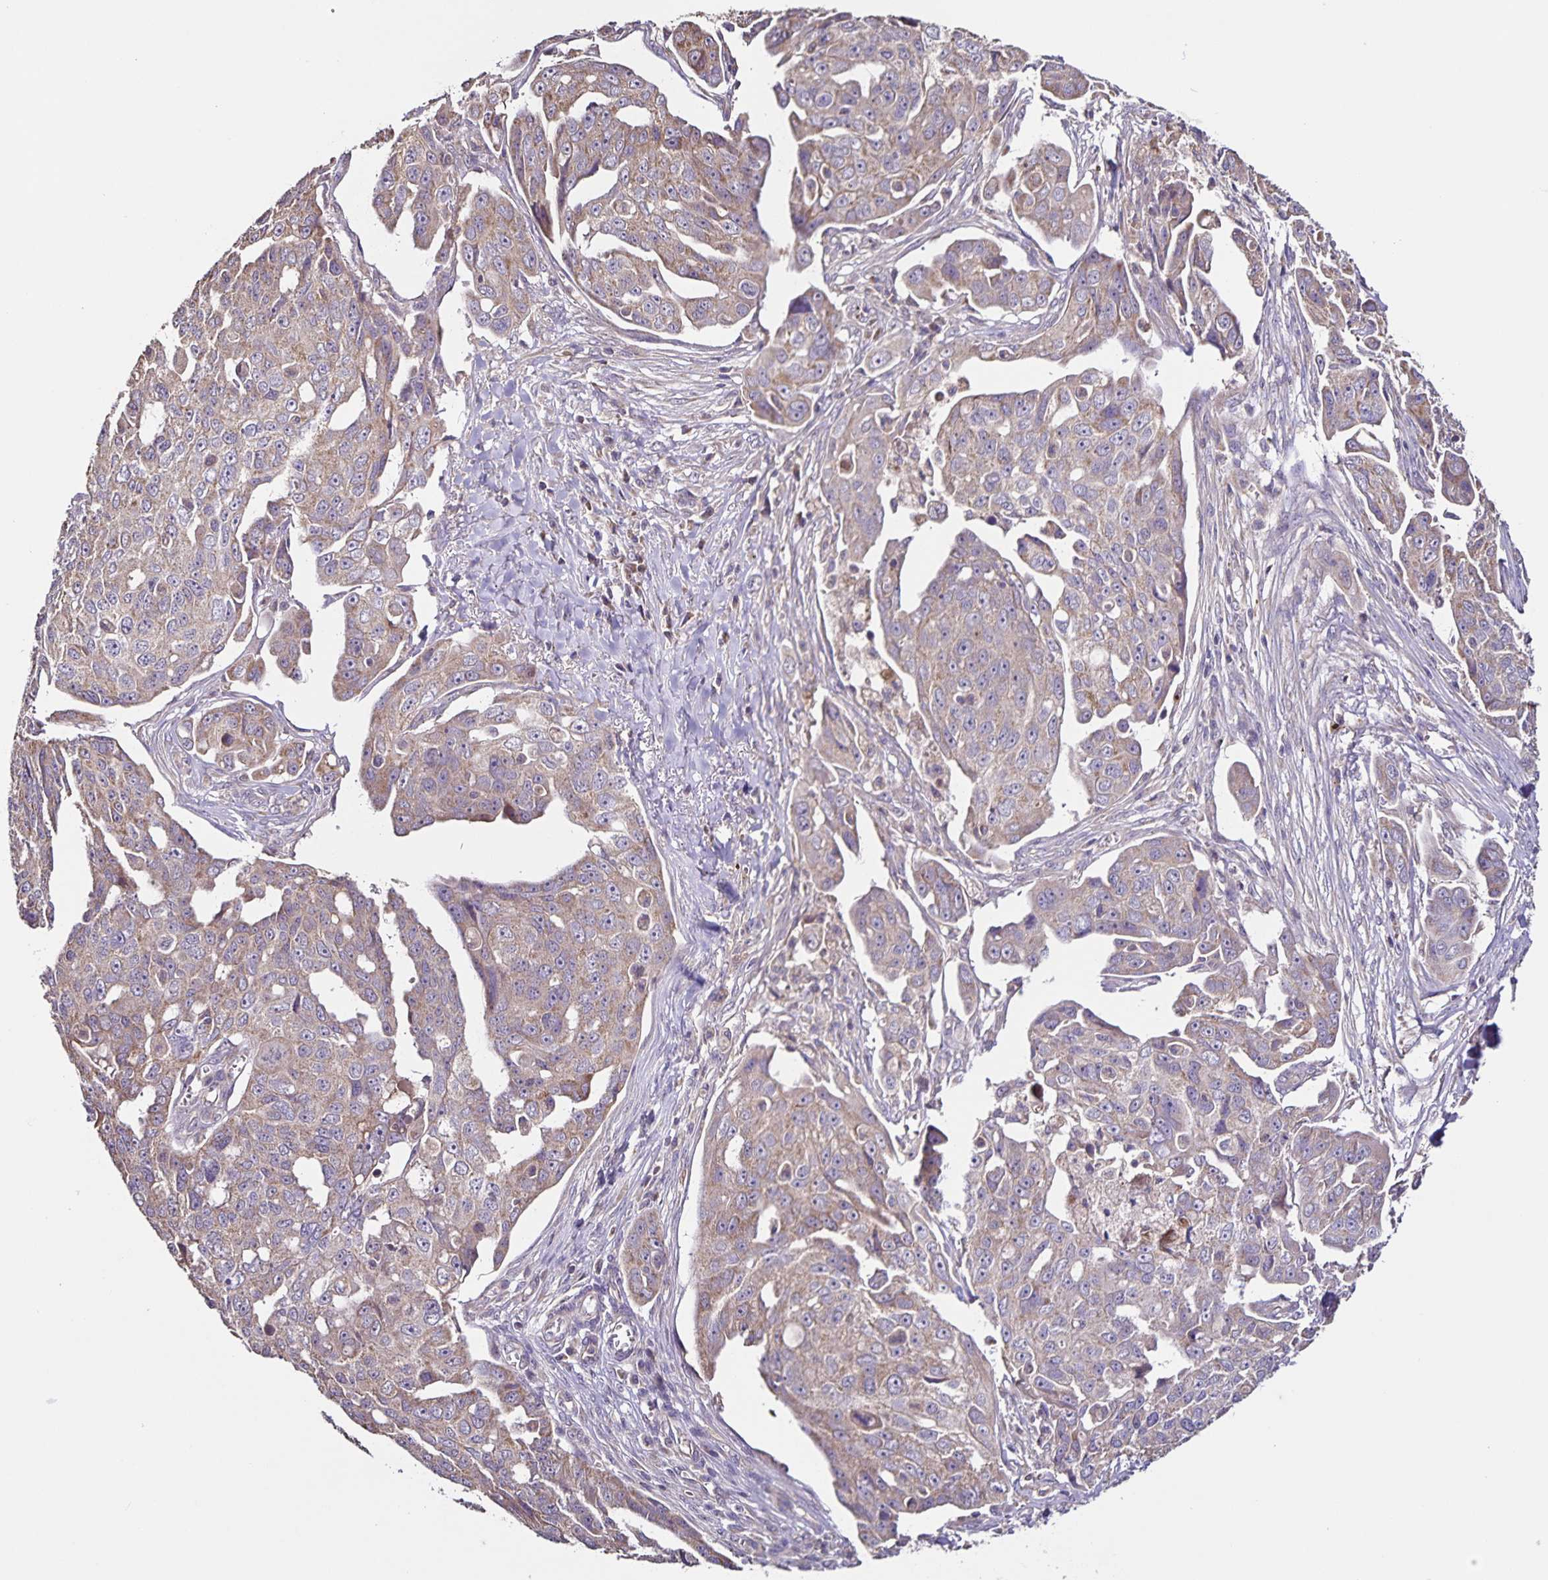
{"staining": {"intensity": "weak", "quantity": "25%-75%", "location": "cytoplasmic/membranous"}, "tissue": "ovarian cancer", "cell_type": "Tumor cells", "image_type": "cancer", "snomed": [{"axis": "morphology", "description": "Carcinoma, endometroid"}, {"axis": "topography", "description": "Ovary"}], "caption": "Human endometroid carcinoma (ovarian) stained for a protein (brown) reveals weak cytoplasmic/membranous positive positivity in about 25%-75% of tumor cells.", "gene": "MAN1A1", "patient": {"sex": "female", "age": 70}}